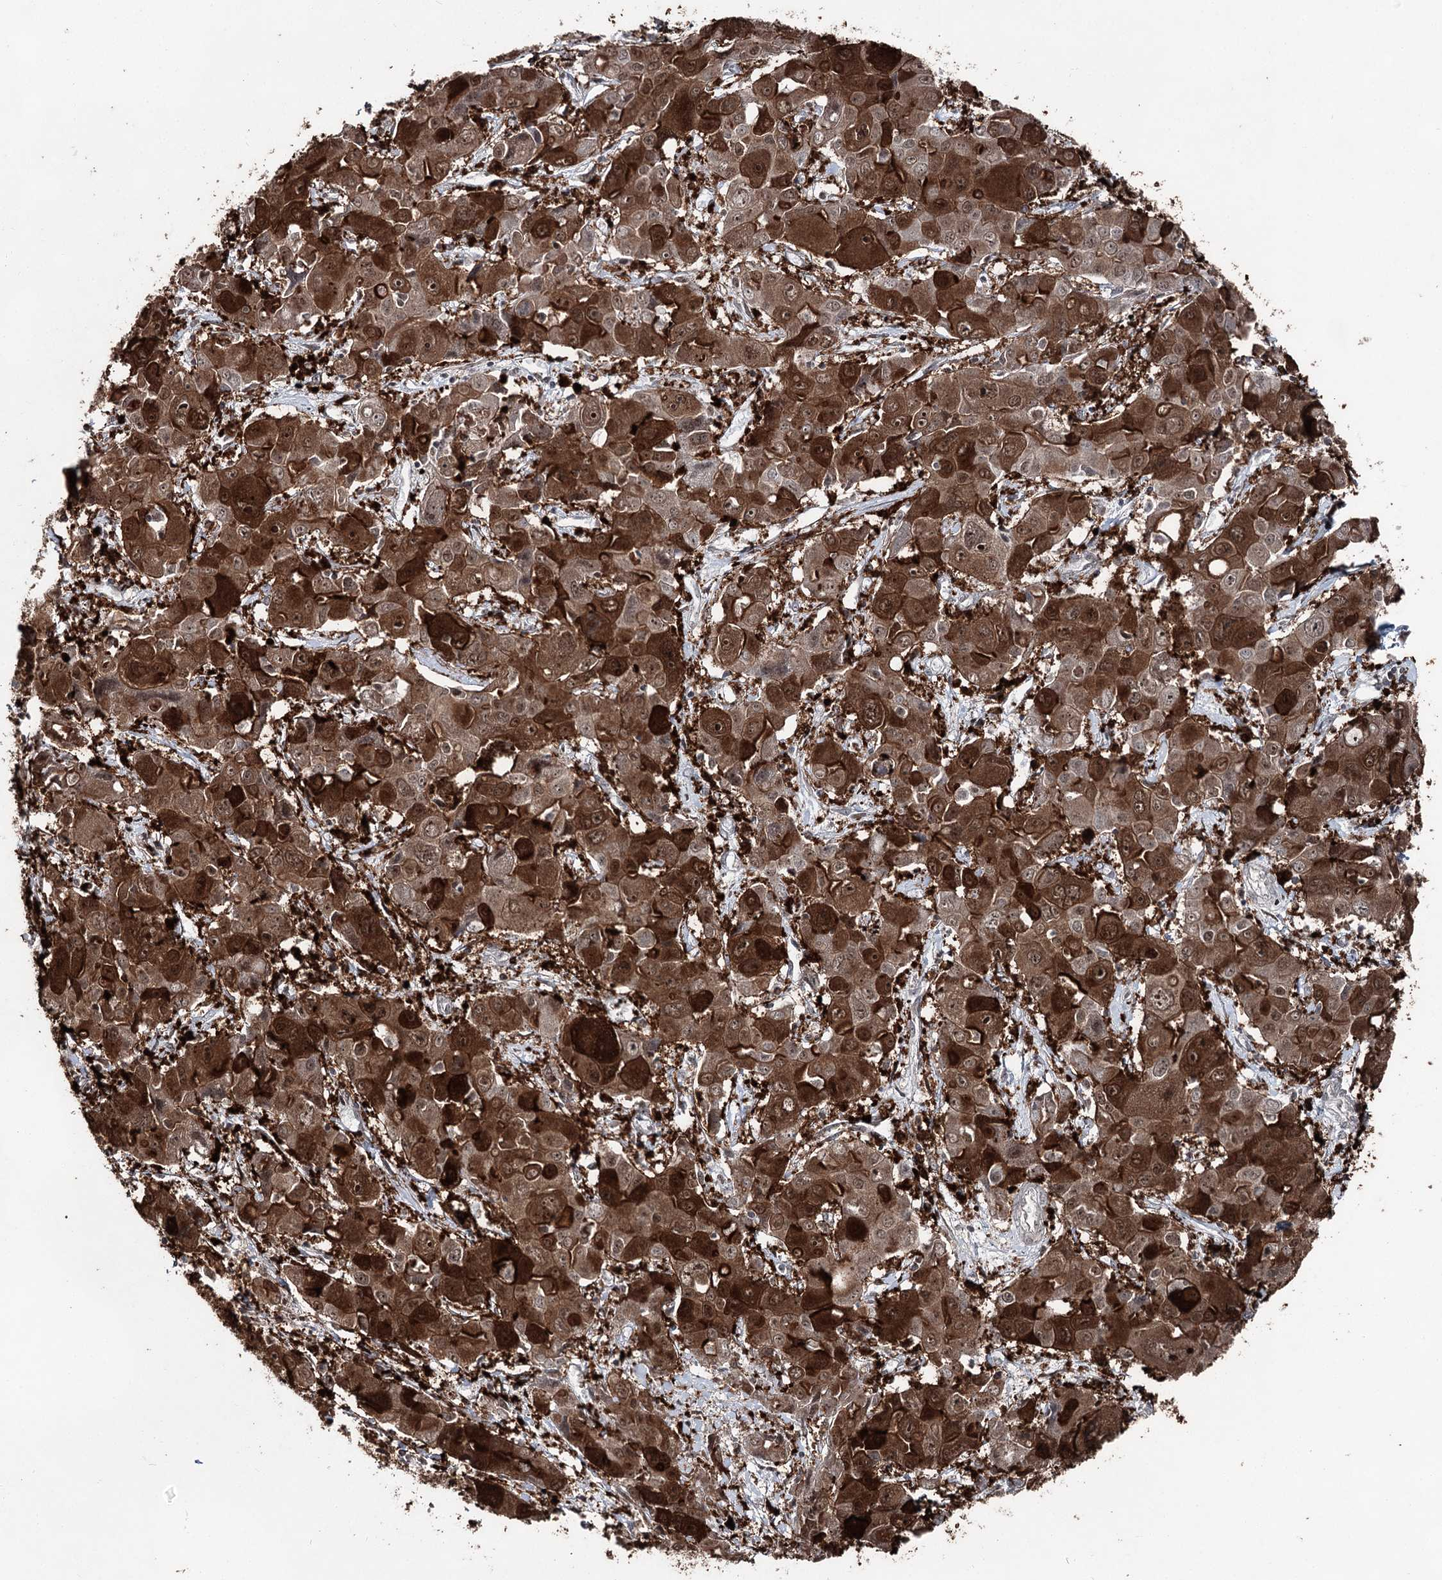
{"staining": {"intensity": "strong", "quantity": ">75%", "location": "cytoplasmic/membranous,nuclear"}, "tissue": "liver cancer", "cell_type": "Tumor cells", "image_type": "cancer", "snomed": [{"axis": "morphology", "description": "Cholangiocarcinoma"}, {"axis": "topography", "description": "Liver"}], "caption": "The micrograph demonstrates immunohistochemical staining of liver cholangiocarcinoma. There is strong cytoplasmic/membranous and nuclear expression is seen in approximately >75% of tumor cells. The protein of interest is stained brown, and the nuclei are stained in blue (DAB (3,3'-diaminobenzidine) IHC with brightfield microscopy, high magnification).", "gene": "ZCCHC8", "patient": {"sex": "male", "age": 67}}